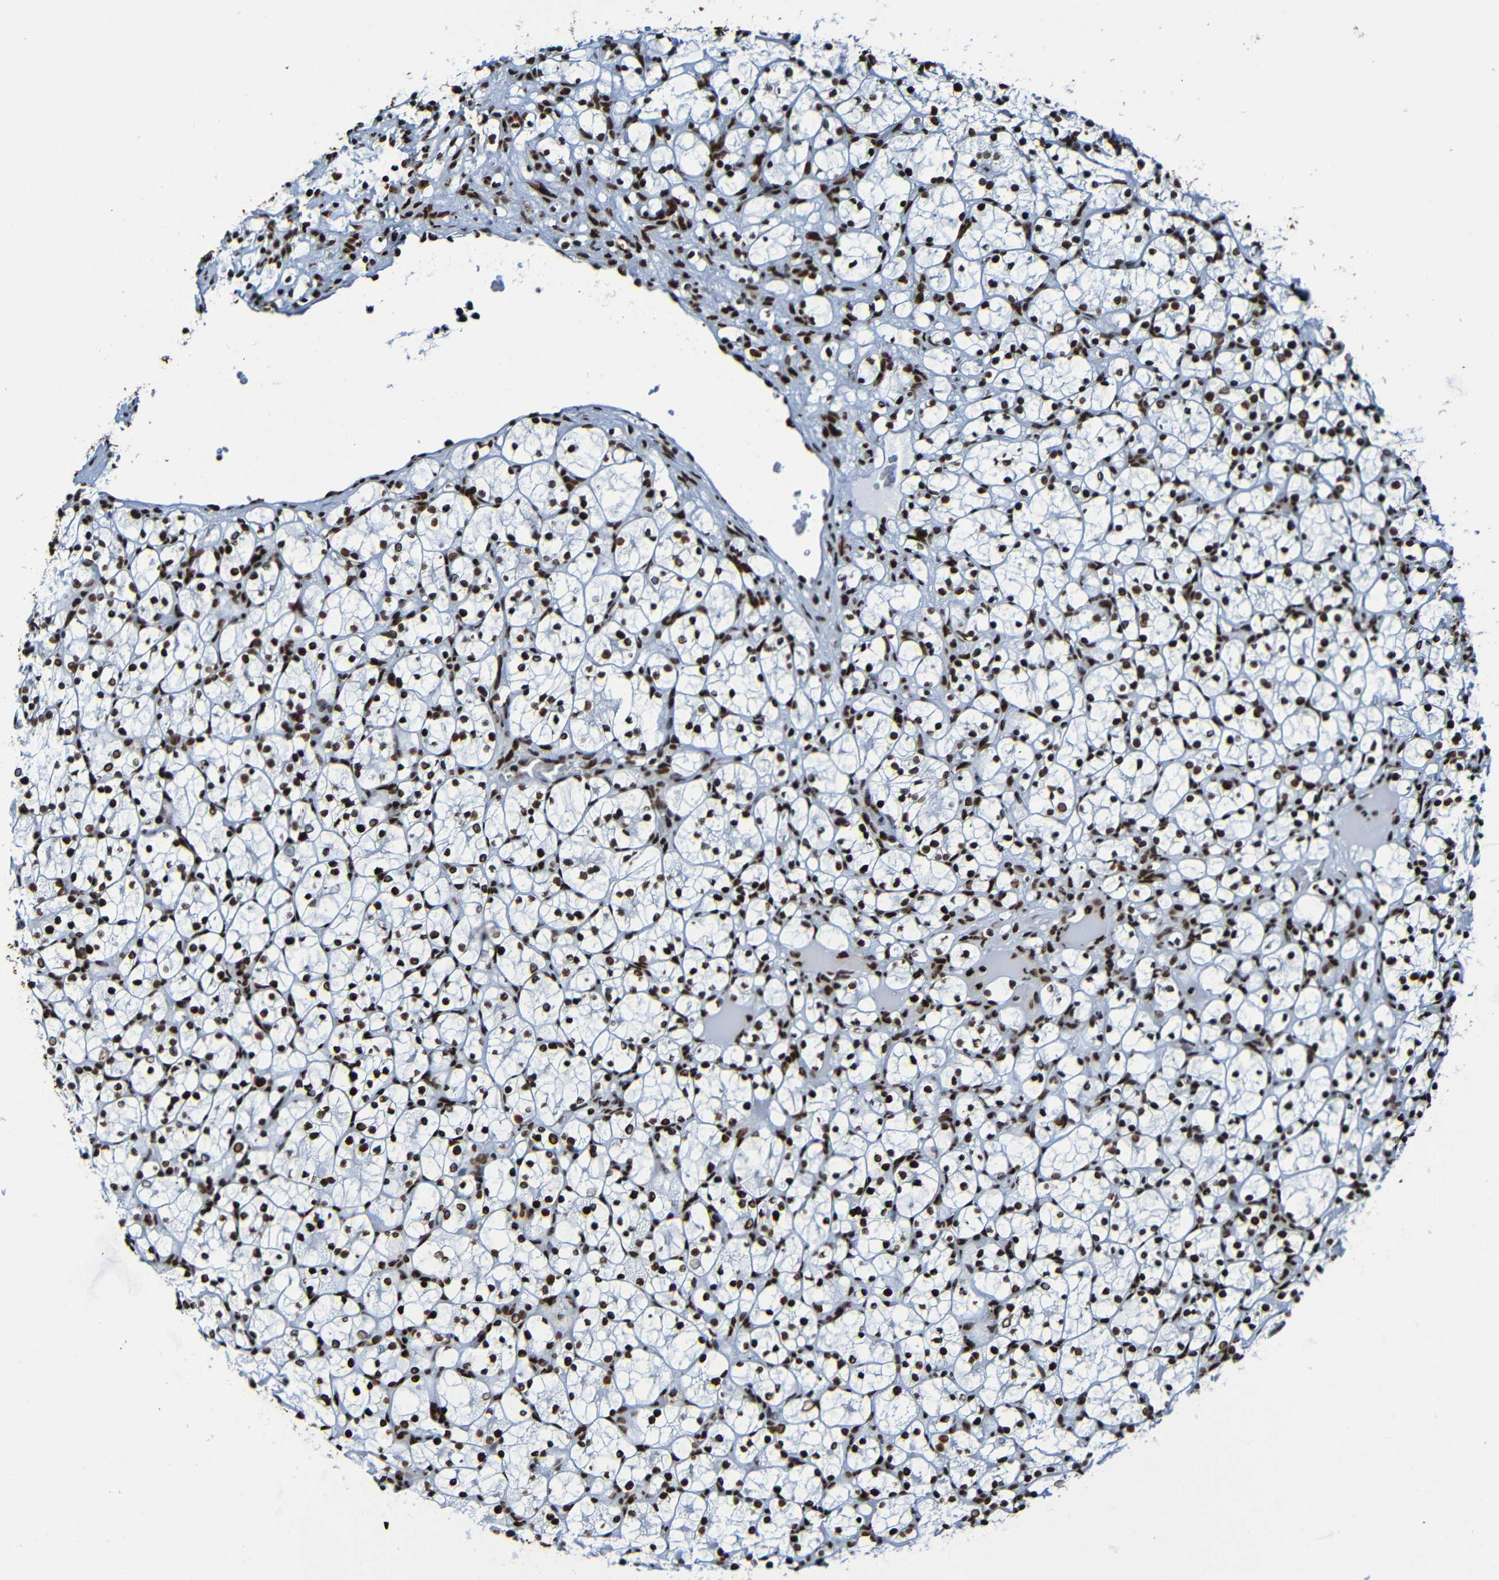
{"staining": {"intensity": "strong", "quantity": ">75%", "location": "nuclear"}, "tissue": "renal cancer", "cell_type": "Tumor cells", "image_type": "cancer", "snomed": [{"axis": "morphology", "description": "Adenocarcinoma, NOS"}, {"axis": "topography", "description": "Kidney"}], "caption": "Immunohistochemical staining of renal adenocarcinoma demonstrates high levels of strong nuclear protein expression in approximately >75% of tumor cells.", "gene": "SRSF3", "patient": {"sex": "female", "age": 69}}